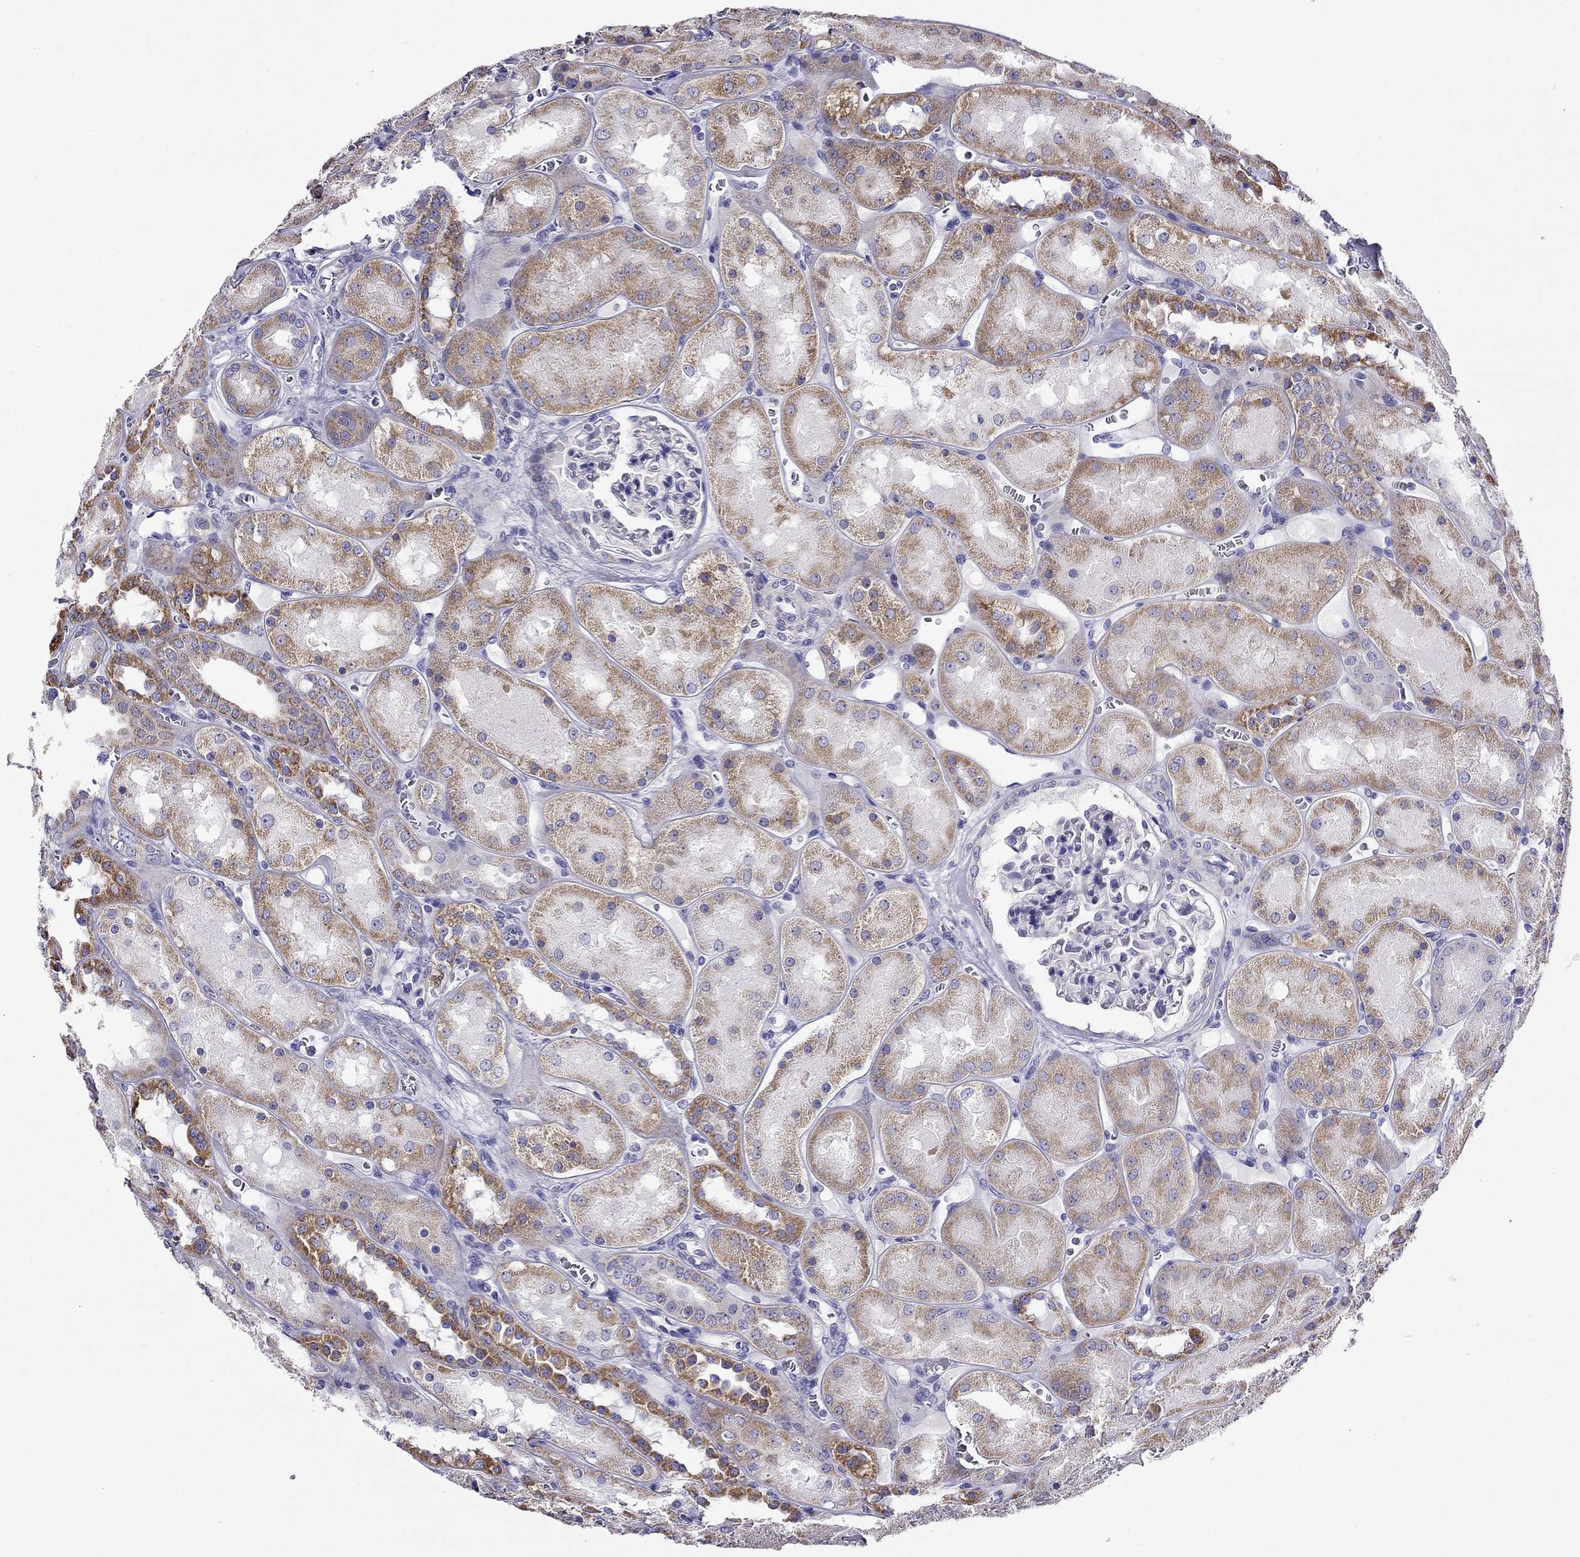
{"staining": {"intensity": "negative", "quantity": "none", "location": "none"}, "tissue": "kidney", "cell_type": "Cells in glomeruli", "image_type": "normal", "snomed": [{"axis": "morphology", "description": "Normal tissue, NOS"}, {"axis": "topography", "description": "Kidney"}], "caption": "High magnification brightfield microscopy of benign kidney stained with DAB (brown) and counterstained with hematoxylin (blue): cells in glomeruli show no significant expression. (DAB (3,3'-diaminobenzidine) IHC visualized using brightfield microscopy, high magnification).", "gene": "KIF5A", "patient": {"sex": "male", "age": 73}}